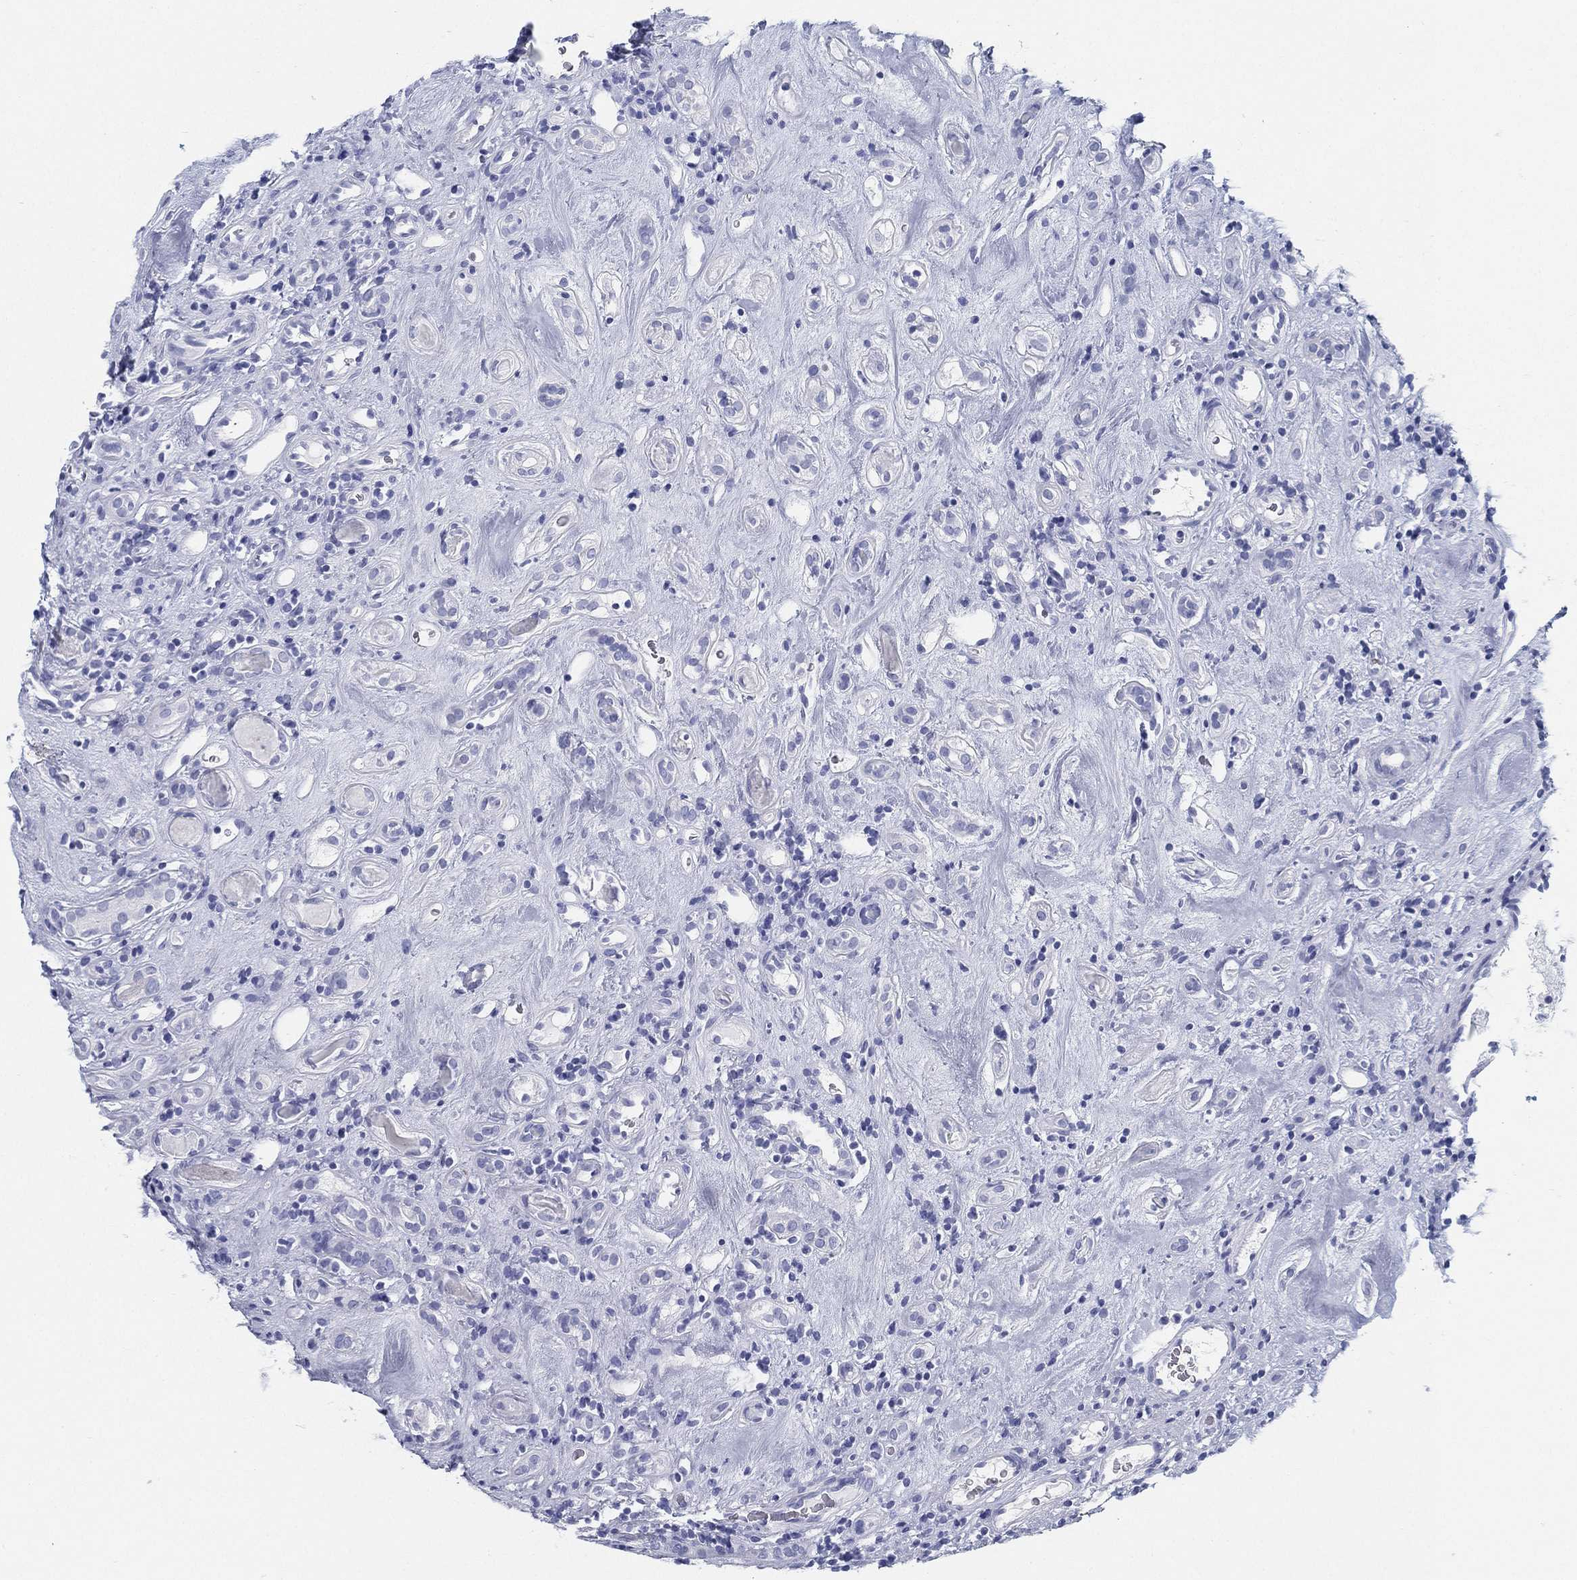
{"staining": {"intensity": "negative", "quantity": "none", "location": "none"}, "tissue": "renal cancer", "cell_type": "Tumor cells", "image_type": "cancer", "snomed": [{"axis": "morphology", "description": "Adenocarcinoma, NOS"}, {"axis": "topography", "description": "Kidney"}], "caption": "There is no significant expression in tumor cells of renal adenocarcinoma.", "gene": "ATP1B2", "patient": {"sex": "female", "age": 89}}